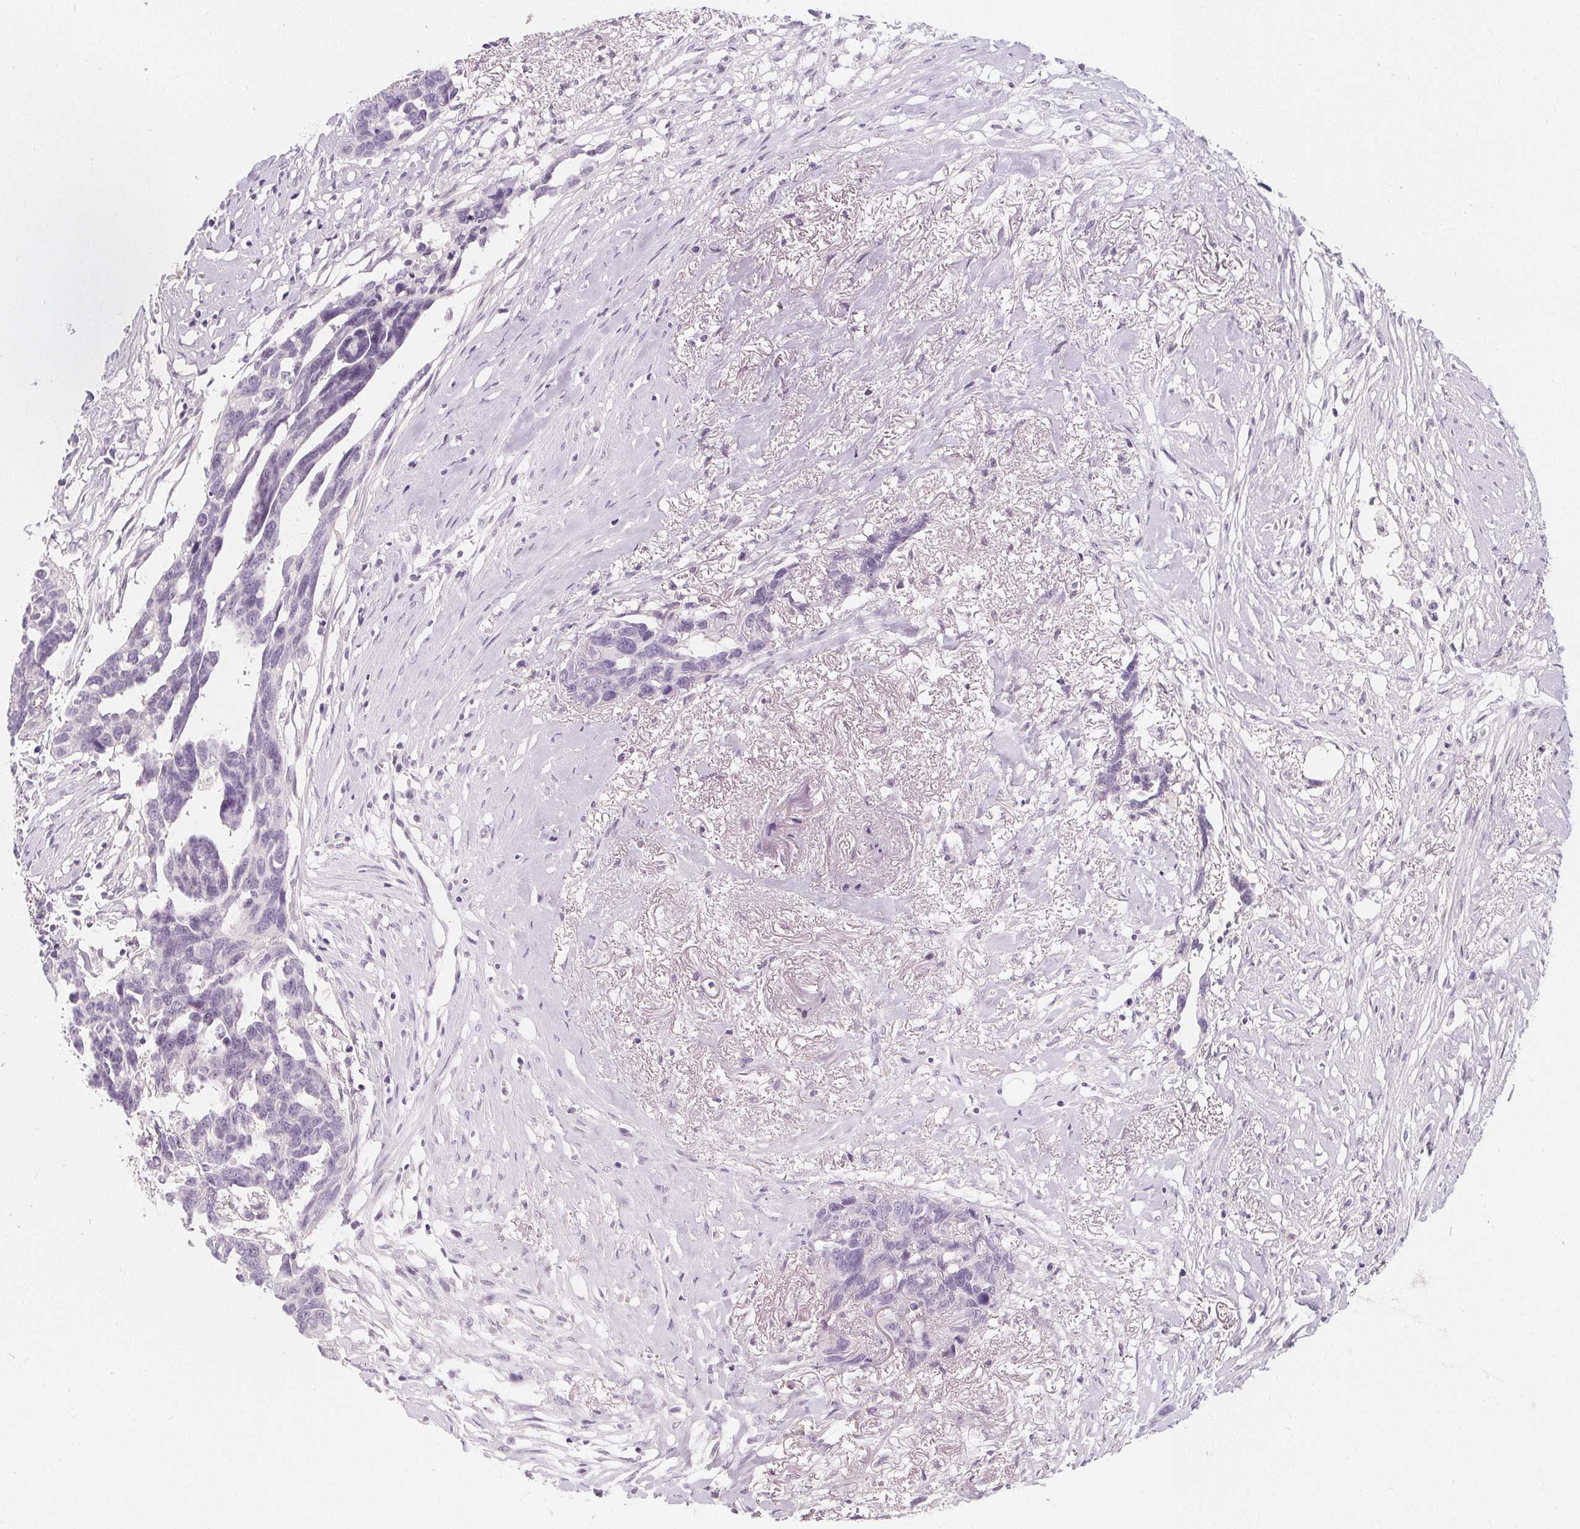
{"staining": {"intensity": "negative", "quantity": "none", "location": "none"}, "tissue": "ovarian cancer", "cell_type": "Tumor cells", "image_type": "cancer", "snomed": [{"axis": "morphology", "description": "Cystadenocarcinoma, serous, NOS"}, {"axis": "topography", "description": "Ovary"}], "caption": "IHC photomicrograph of serous cystadenocarcinoma (ovarian) stained for a protein (brown), which shows no staining in tumor cells.", "gene": "UGP2", "patient": {"sex": "female", "age": 69}}